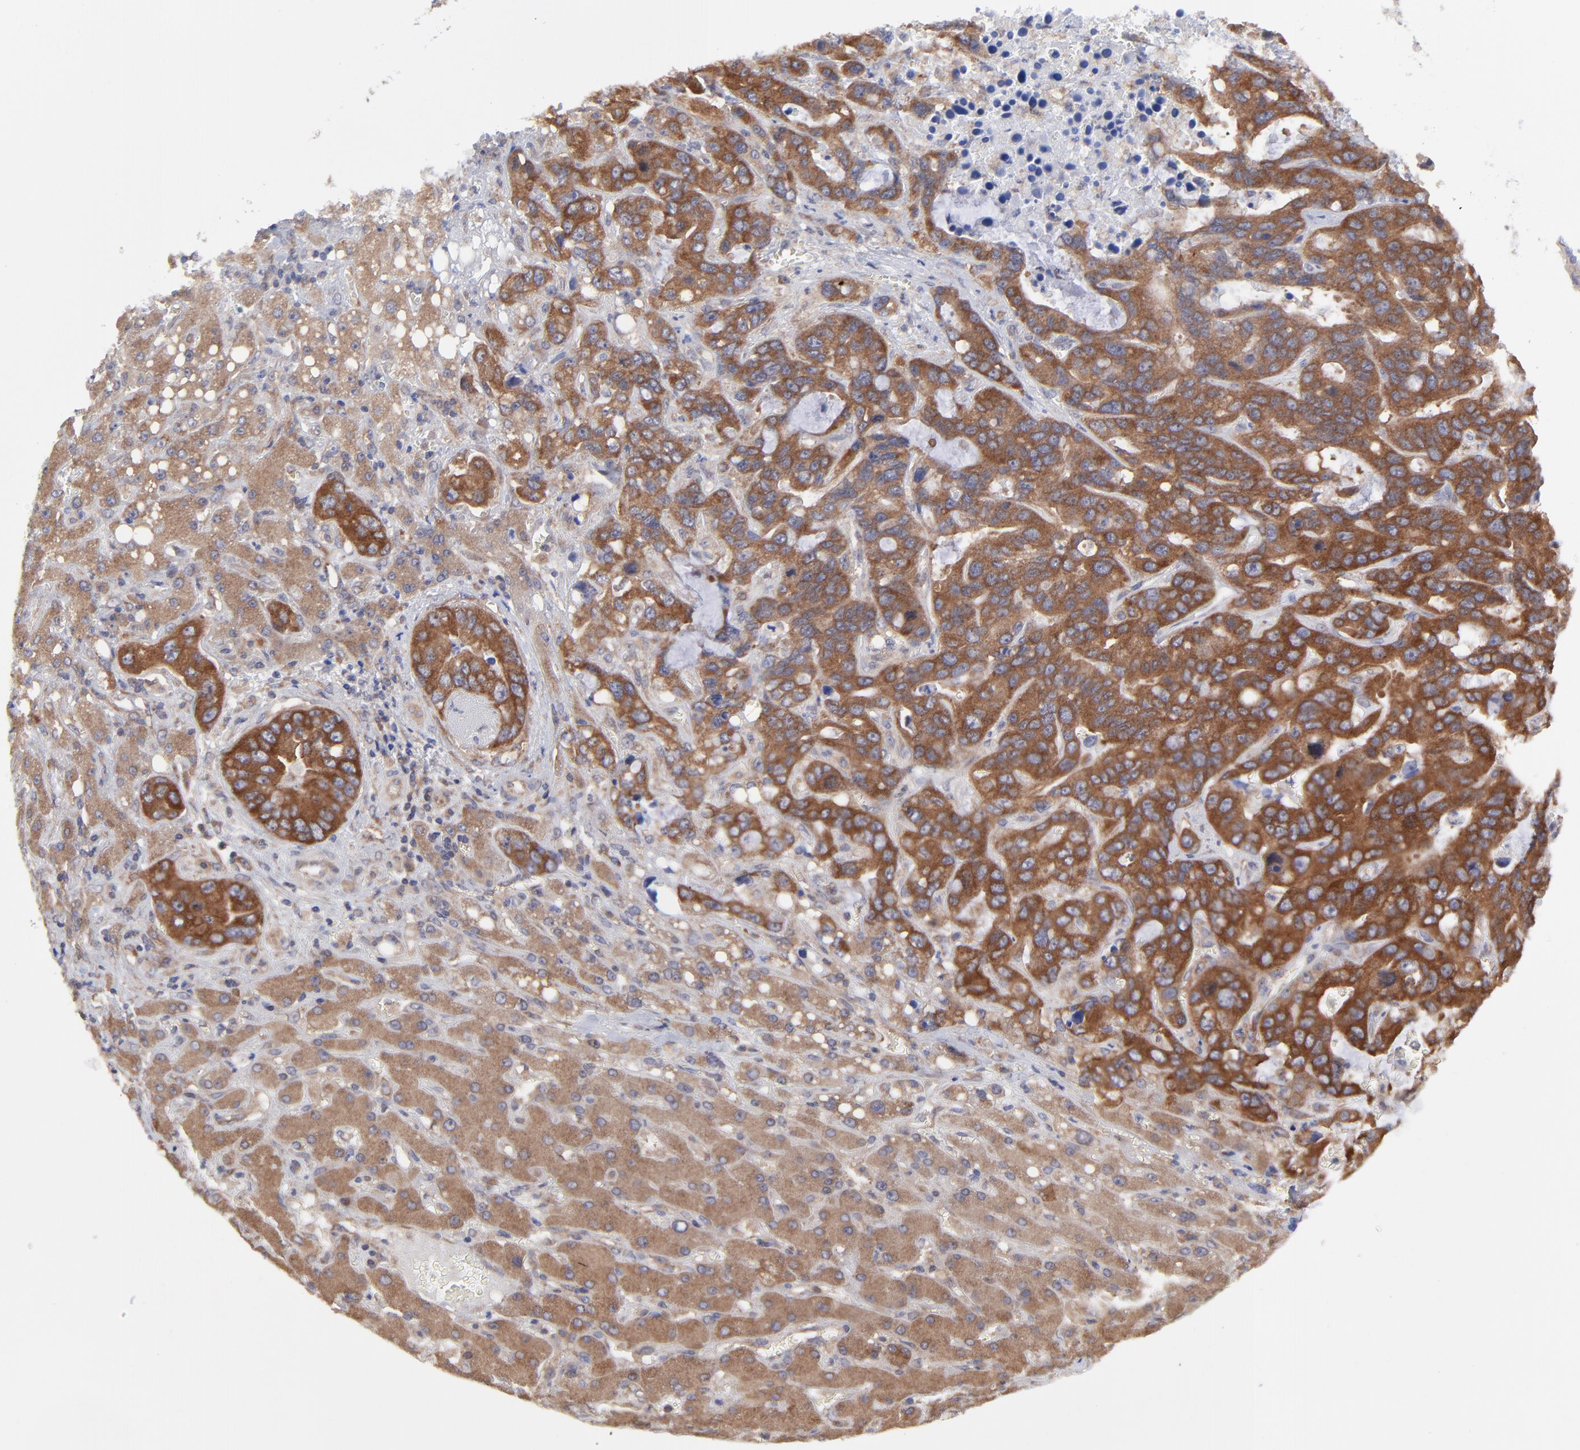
{"staining": {"intensity": "strong", "quantity": "<25%", "location": "cytoplasmic/membranous"}, "tissue": "liver cancer", "cell_type": "Tumor cells", "image_type": "cancer", "snomed": [{"axis": "morphology", "description": "Cholangiocarcinoma"}, {"axis": "topography", "description": "Liver"}], "caption": "The image shows a brown stain indicating the presence of a protein in the cytoplasmic/membranous of tumor cells in liver cholangiocarcinoma.", "gene": "GART", "patient": {"sex": "female", "age": 65}}